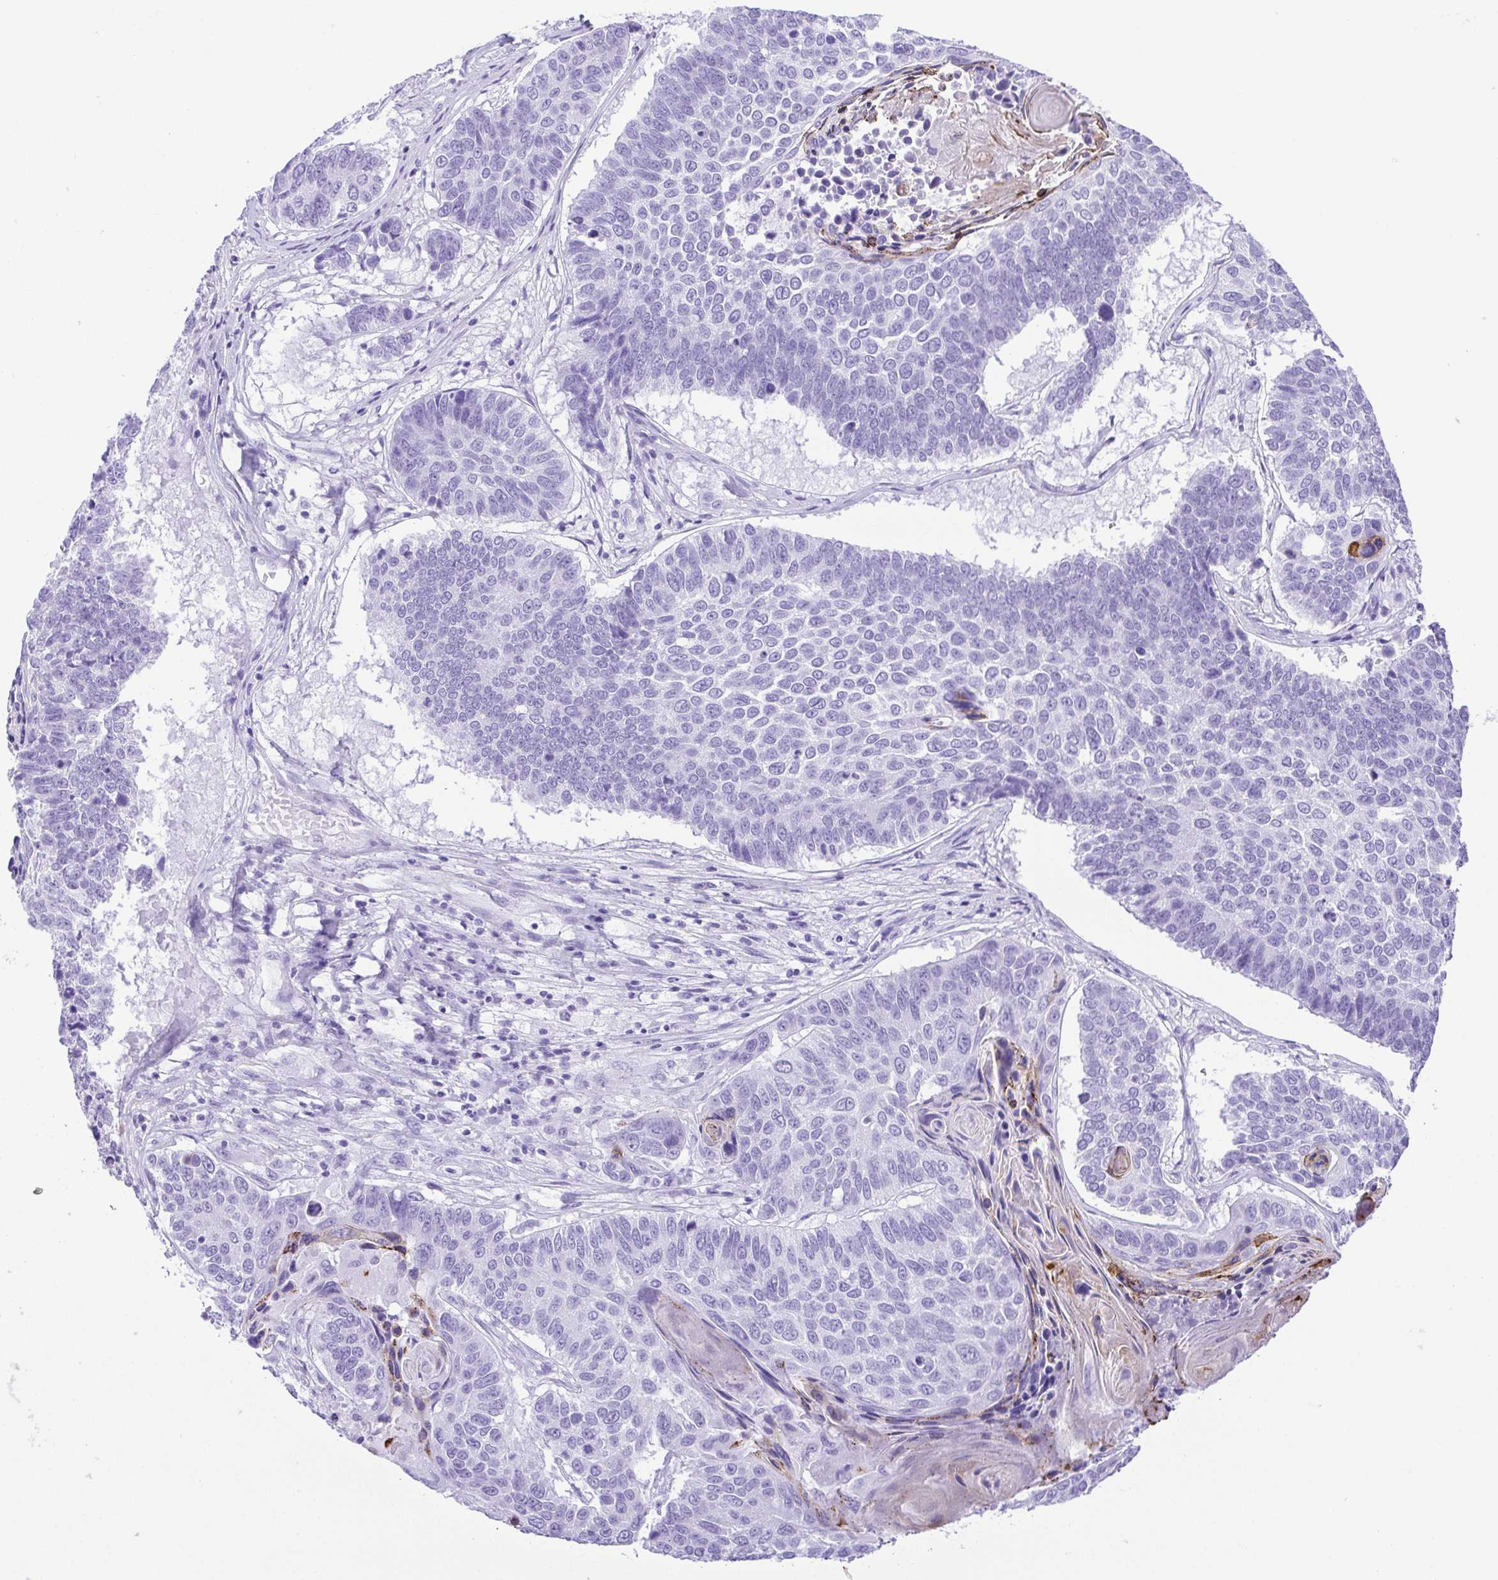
{"staining": {"intensity": "negative", "quantity": "none", "location": "none"}, "tissue": "lung cancer", "cell_type": "Tumor cells", "image_type": "cancer", "snomed": [{"axis": "morphology", "description": "Squamous cell carcinoma, NOS"}, {"axis": "topography", "description": "Lung"}], "caption": "Human lung cancer (squamous cell carcinoma) stained for a protein using IHC demonstrates no staining in tumor cells.", "gene": "CDSN", "patient": {"sex": "male", "age": 73}}